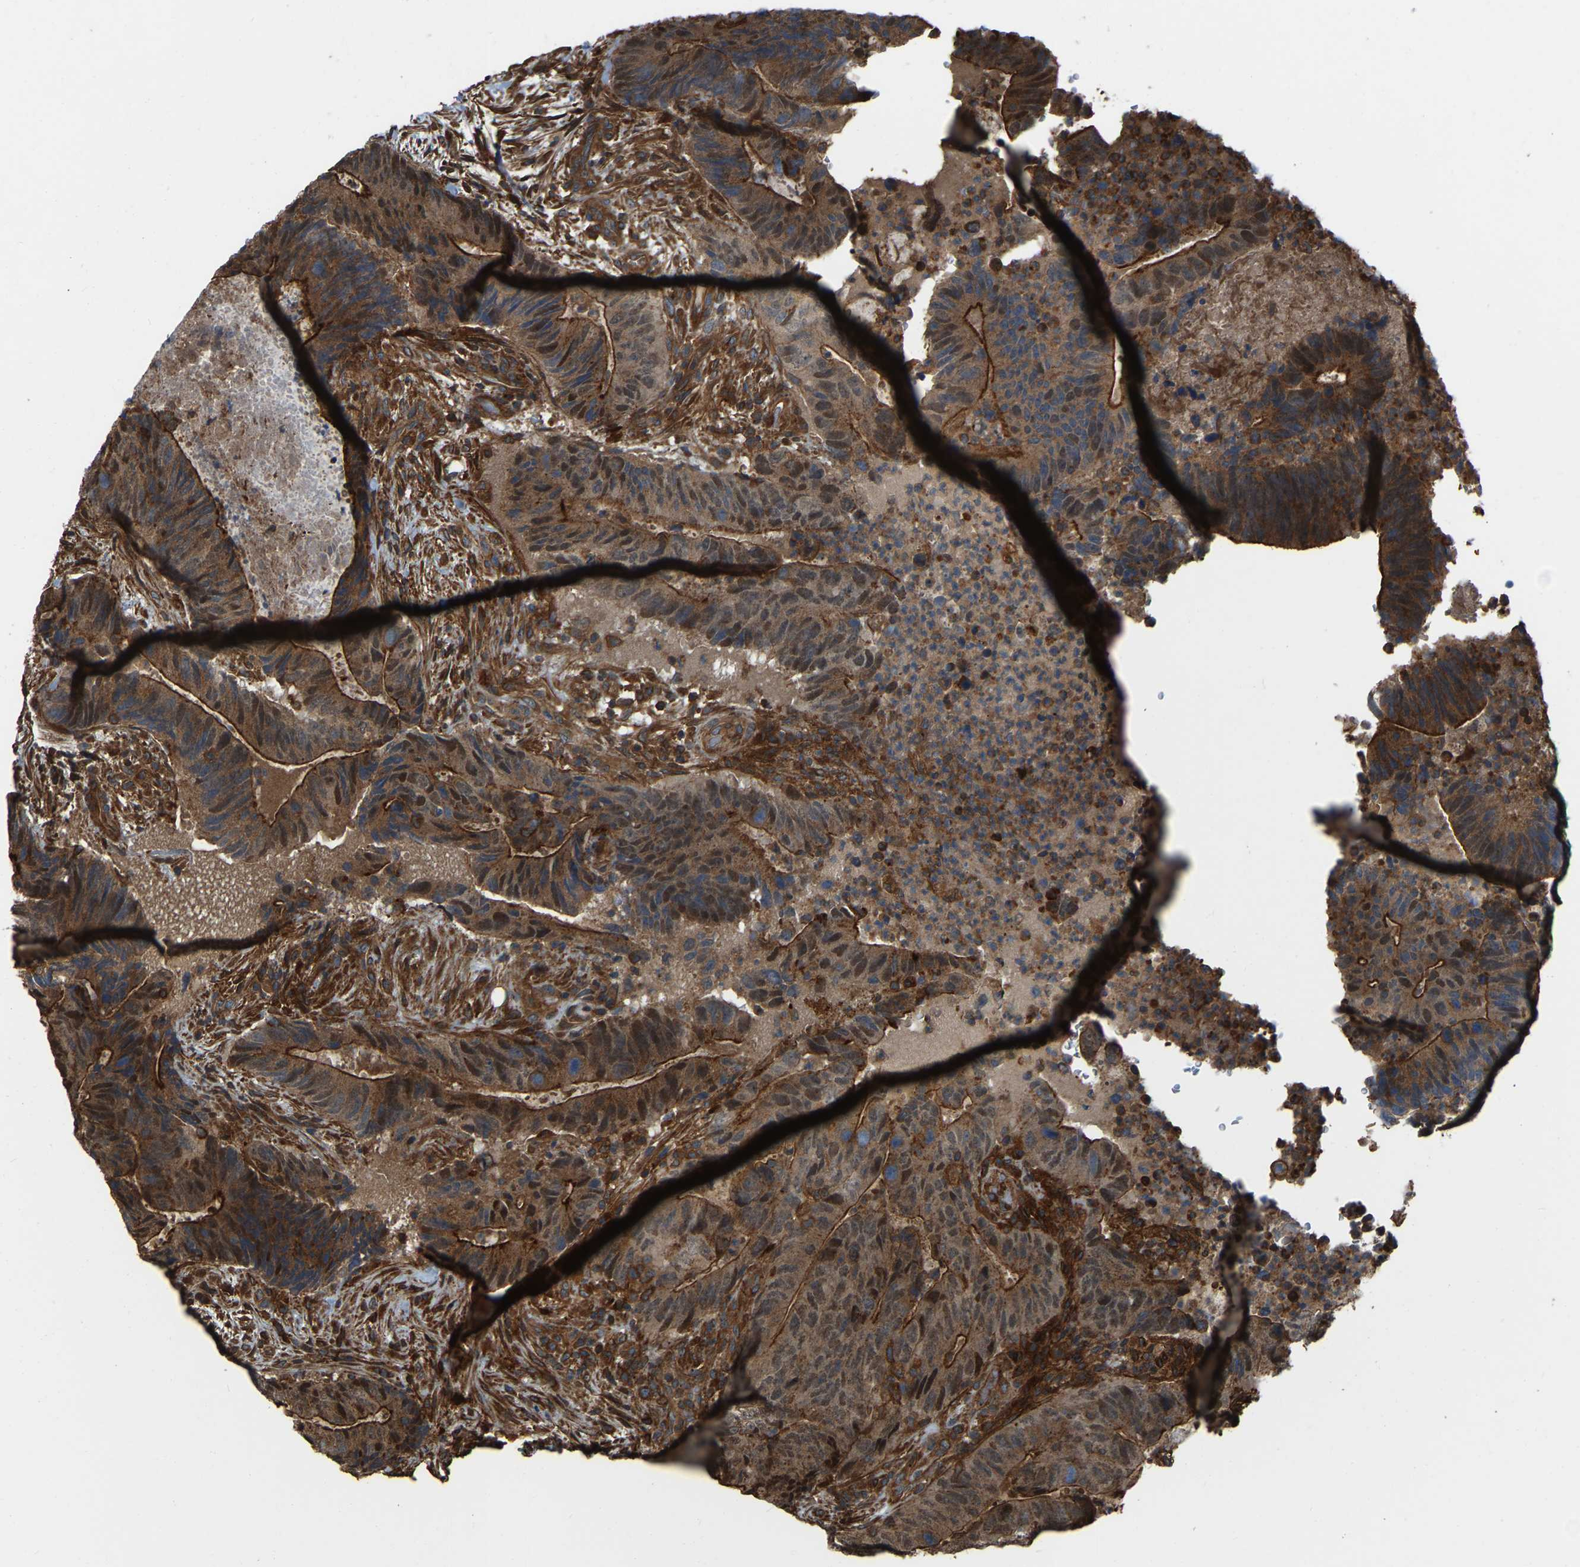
{"staining": {"intensity": "strong", "quantity": ">75%", "location": "cytoplasmic/membranous"}, "tissue": "colorectal cancer", "cell_type": "Tumor cells", "image_type": "cancer", "snomed": [{"axis": "morphology", "description": "Adenocarcinoma, NOS"}, {"axis": "topography", "description": "Colon"}], "caption": "Colorectal adenocarcinoma stained for a protein displays strong cytoplasmic/membranous positivity in tumor cells. (DAB (3,3'-diaminobenzidine) IHC with brightfield microscopy, high magnification).", "gene": "SAMD9L", "patient": {"sex": "male", "age": 56}}